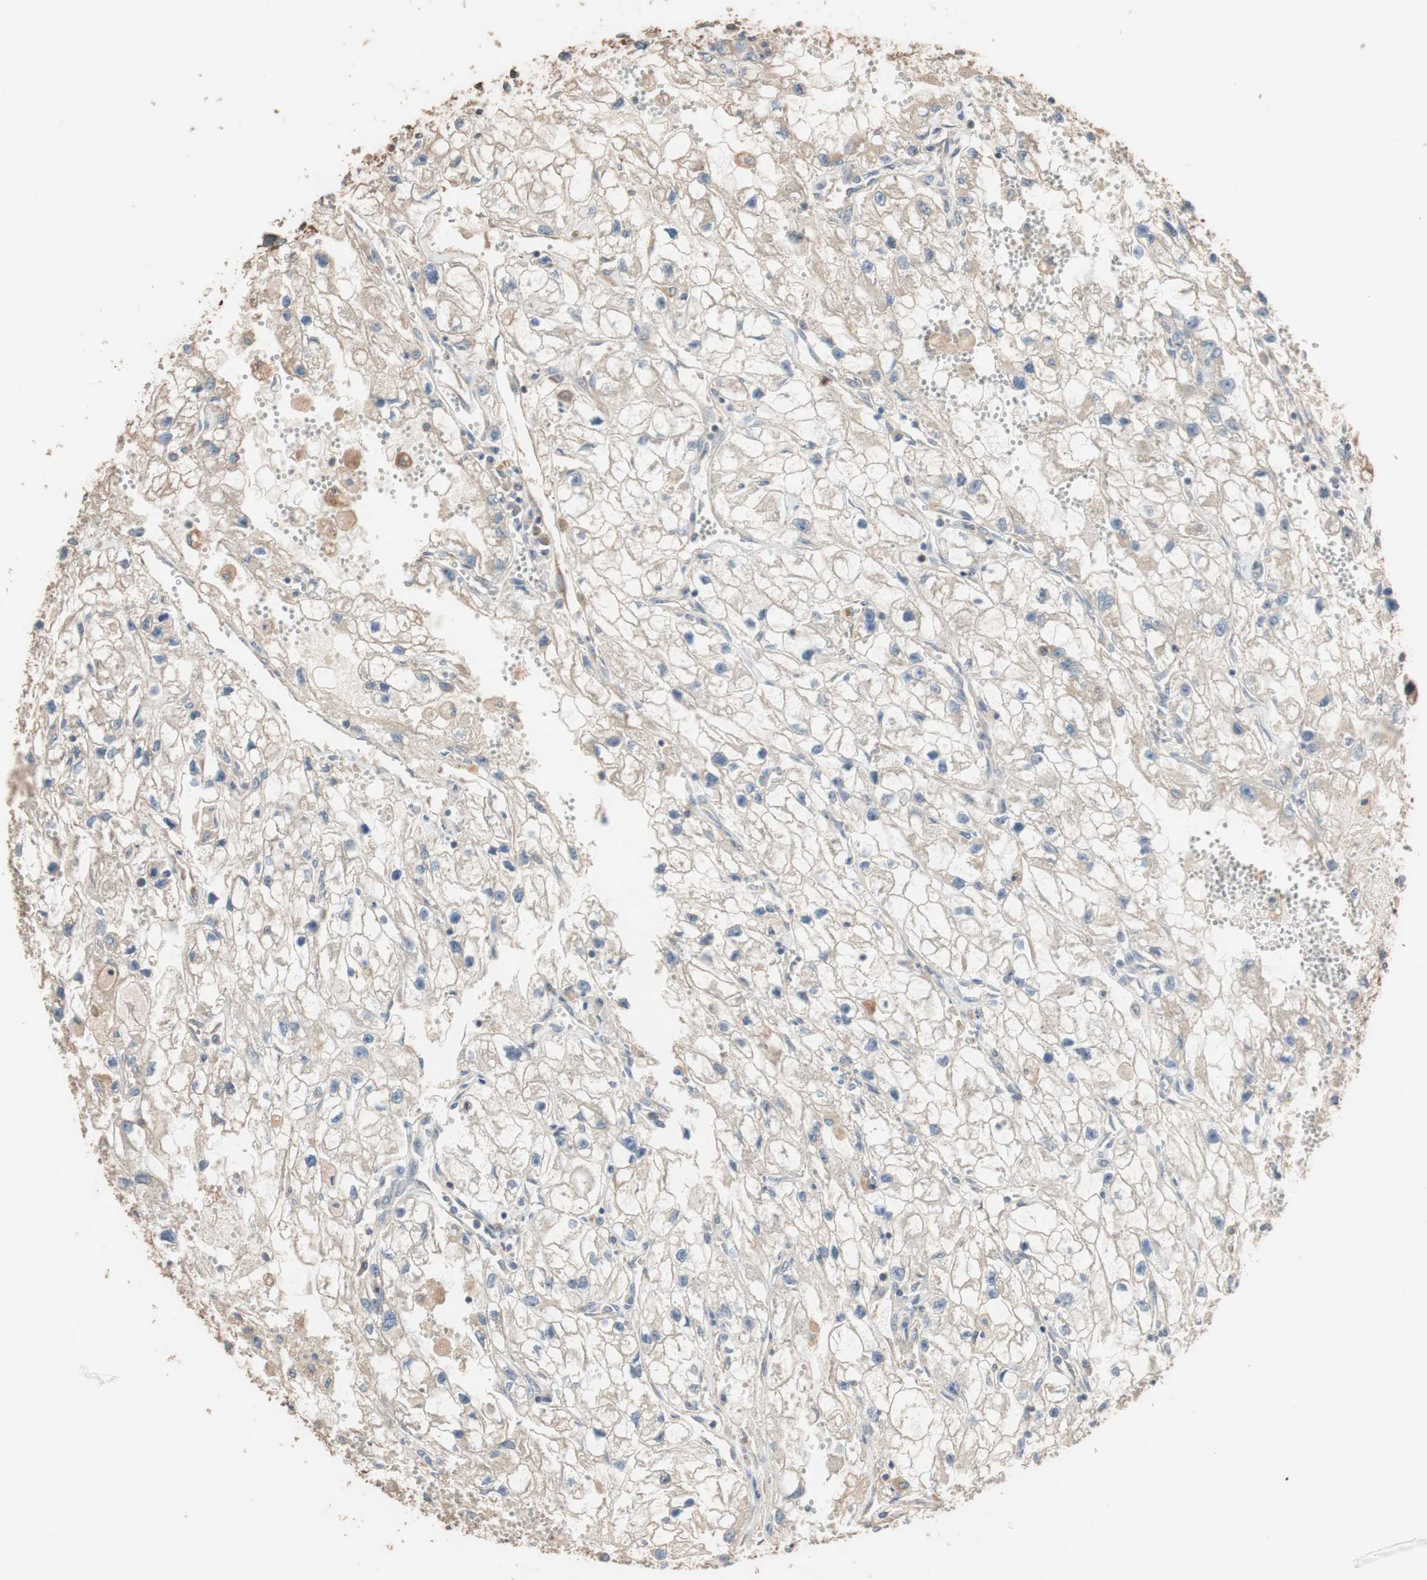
{"staining": {"intensity": "moderate", "quantity": "25%-75%", "location": "cytoplasmic/membranous"}, "tissue": "renal cancer", "cell_type": "Tumor cells", "image_type": "cancer", "snomed": [{"axis": "morphology", "description": "Adenocarcinoma, NOS"}, {"axis": "topography", "description": "Kidney"}], "caption": "Brown immunohistochemical staining in human renal adenocarcinoma displays moderate cytoplasmic/membranous expression in approximately 25%-75% of tumor cells.", "gene": "TUBB", "patient": {"sex": "female", "age": 70}}